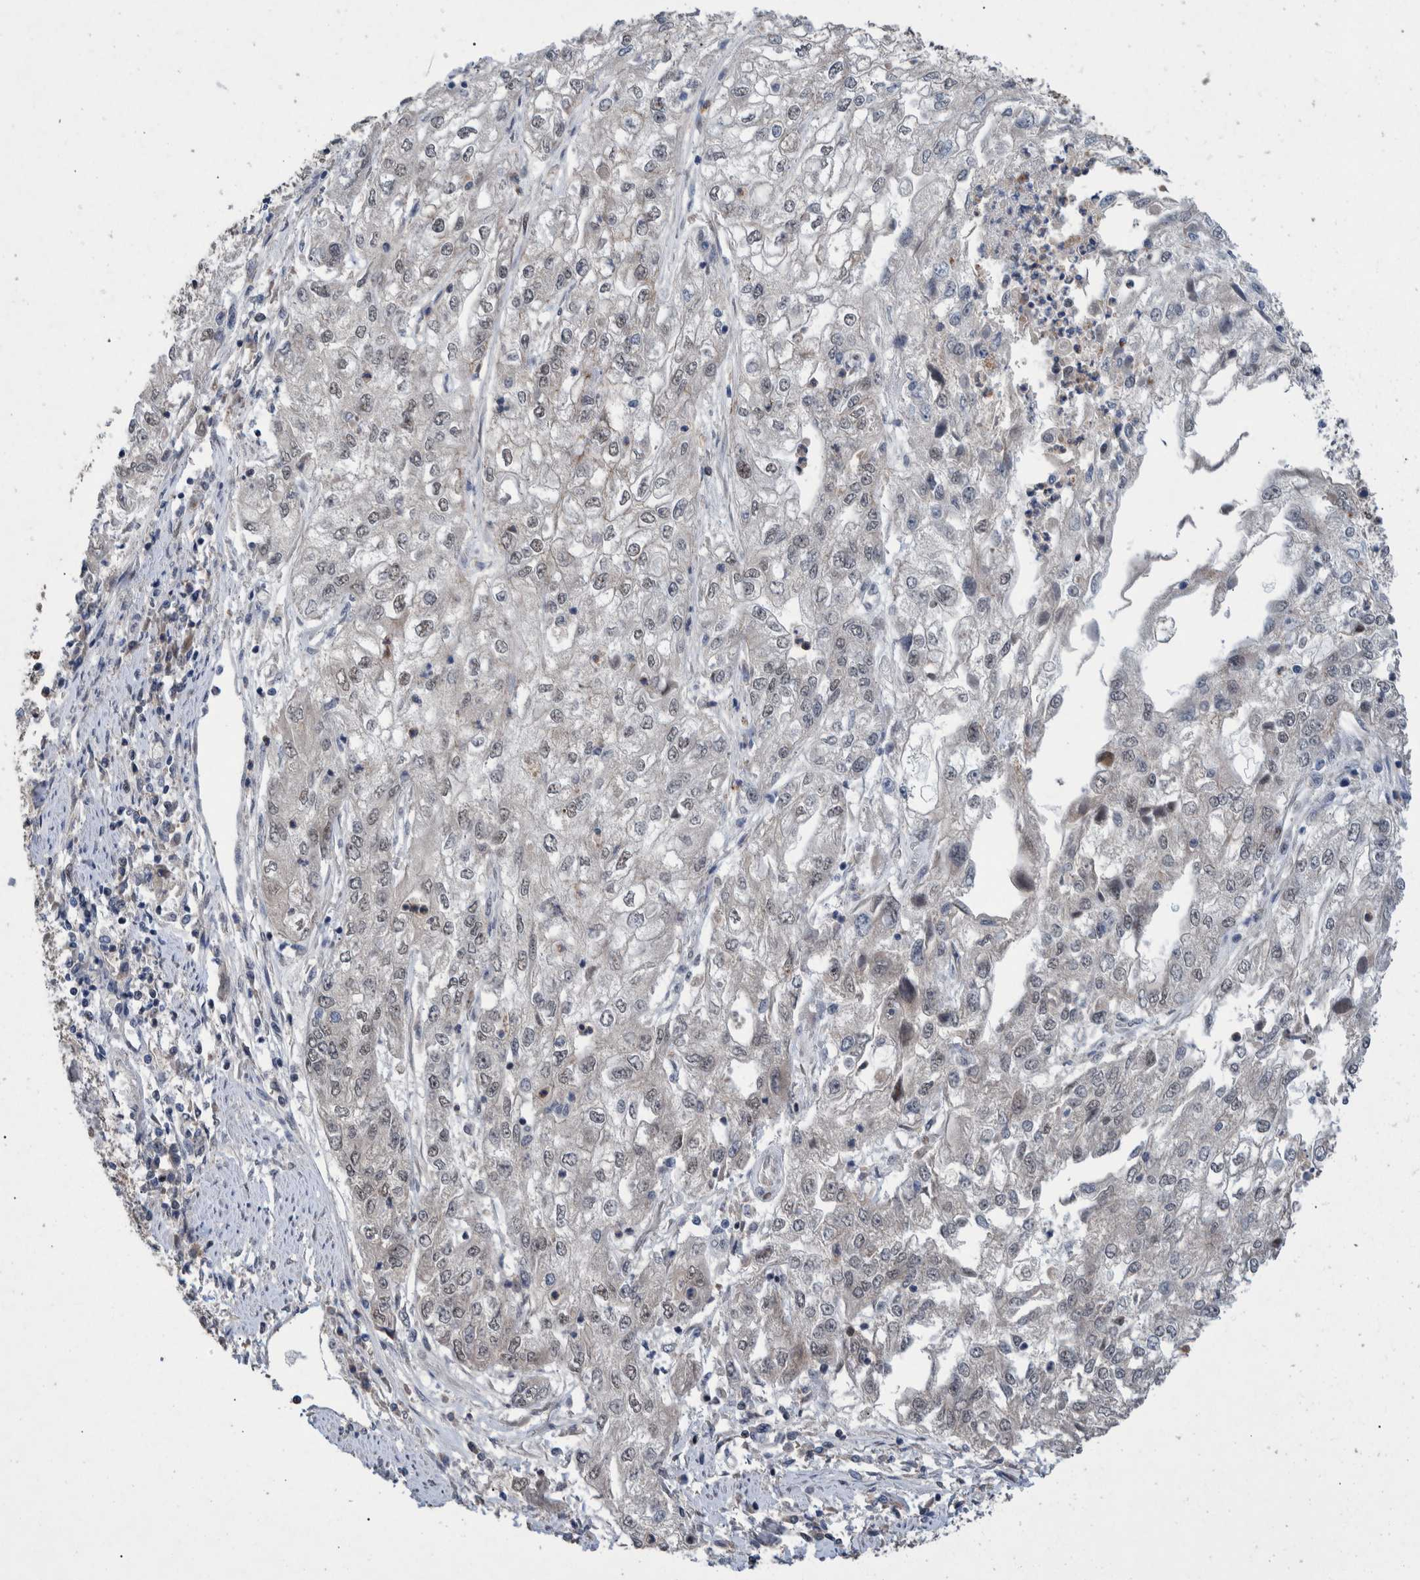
{"staining": {"intensity": "weak", "quantity": "<25%", "location": "nuclear"}, "tissue": "endometrial cancer", "cell_type": "Tumor cells", "image_type": "cancer", "snomed": [{"axis": "morphology", "description": "Adenocarcinoma, NOS"}, {"axis": "topography", "description": "Endometrium"}], "caption": "DAB (3,3'-diaminobenzidine) immunohistochemical staining of human endometrial adenocarcinoma displays no significant expression in tumor cells. The staining is performed using DAB brown chromogen with nuclei counter-stained in using hematoxylin.", "gene": "ESRP1", "patient": {"sex": "female", "age": 49}}